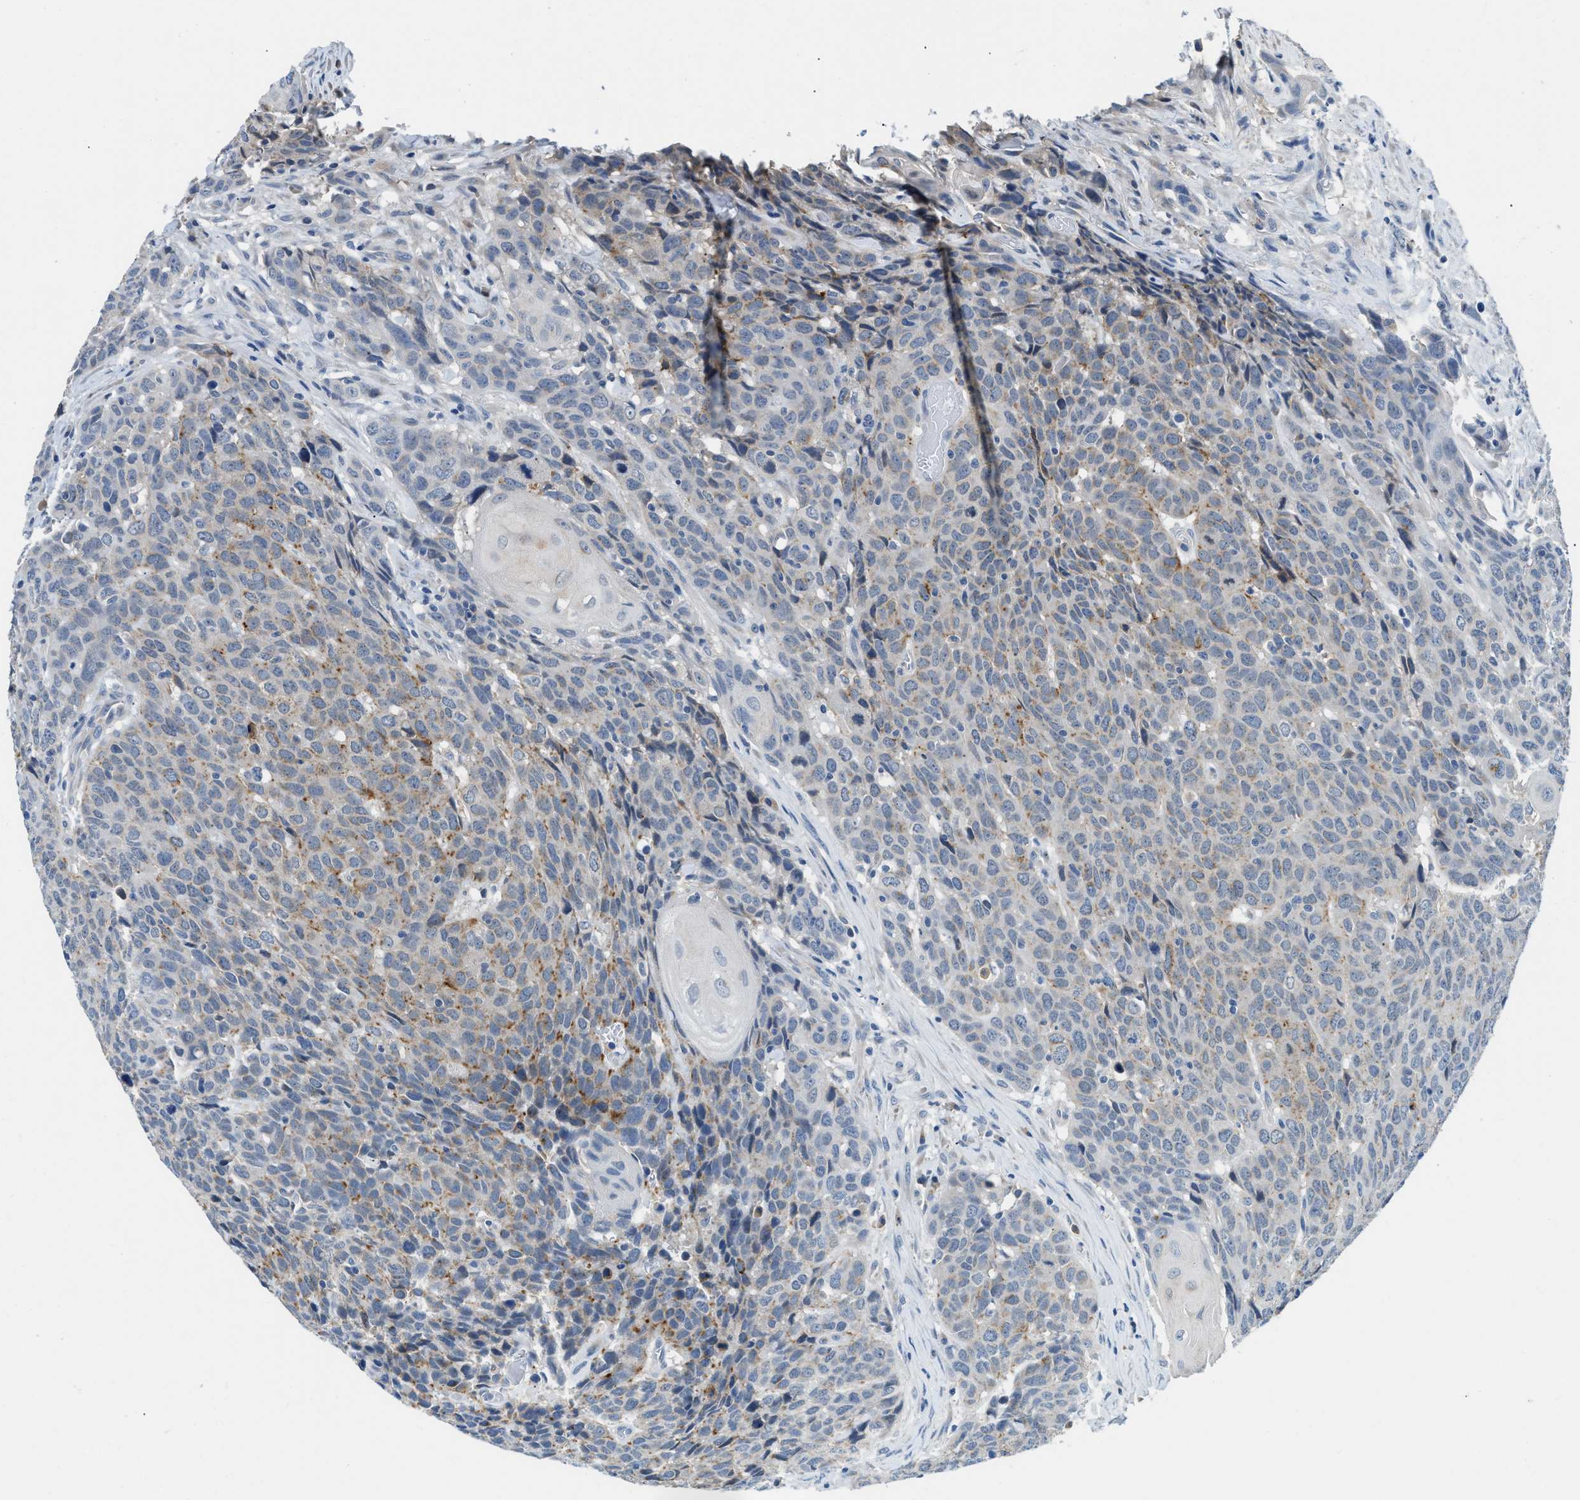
{"staining": {"intensity": "moderate", "quantity": "<25%", "location": "cytoplasmic/membranous"}, "tissue": "head and neck cancer", "cell_type": "Tumor cells", "image_type": "cancer", "snomed": [{"axis": "morphology", "description": "Squamous cell carcinoma, NOS"}, {"axis": "topography", "description": "Head-Neck"}], "caption": "Moderate cytoplasmic/membranous staining for a protein is appreciated in about <25% of tumor cells of head and neck cancer (squamous cell carcinoma) using immunohistochemistry (IHC).", "gene": "TSPAN3", "patient": {"sex": "male", "age": 66}}